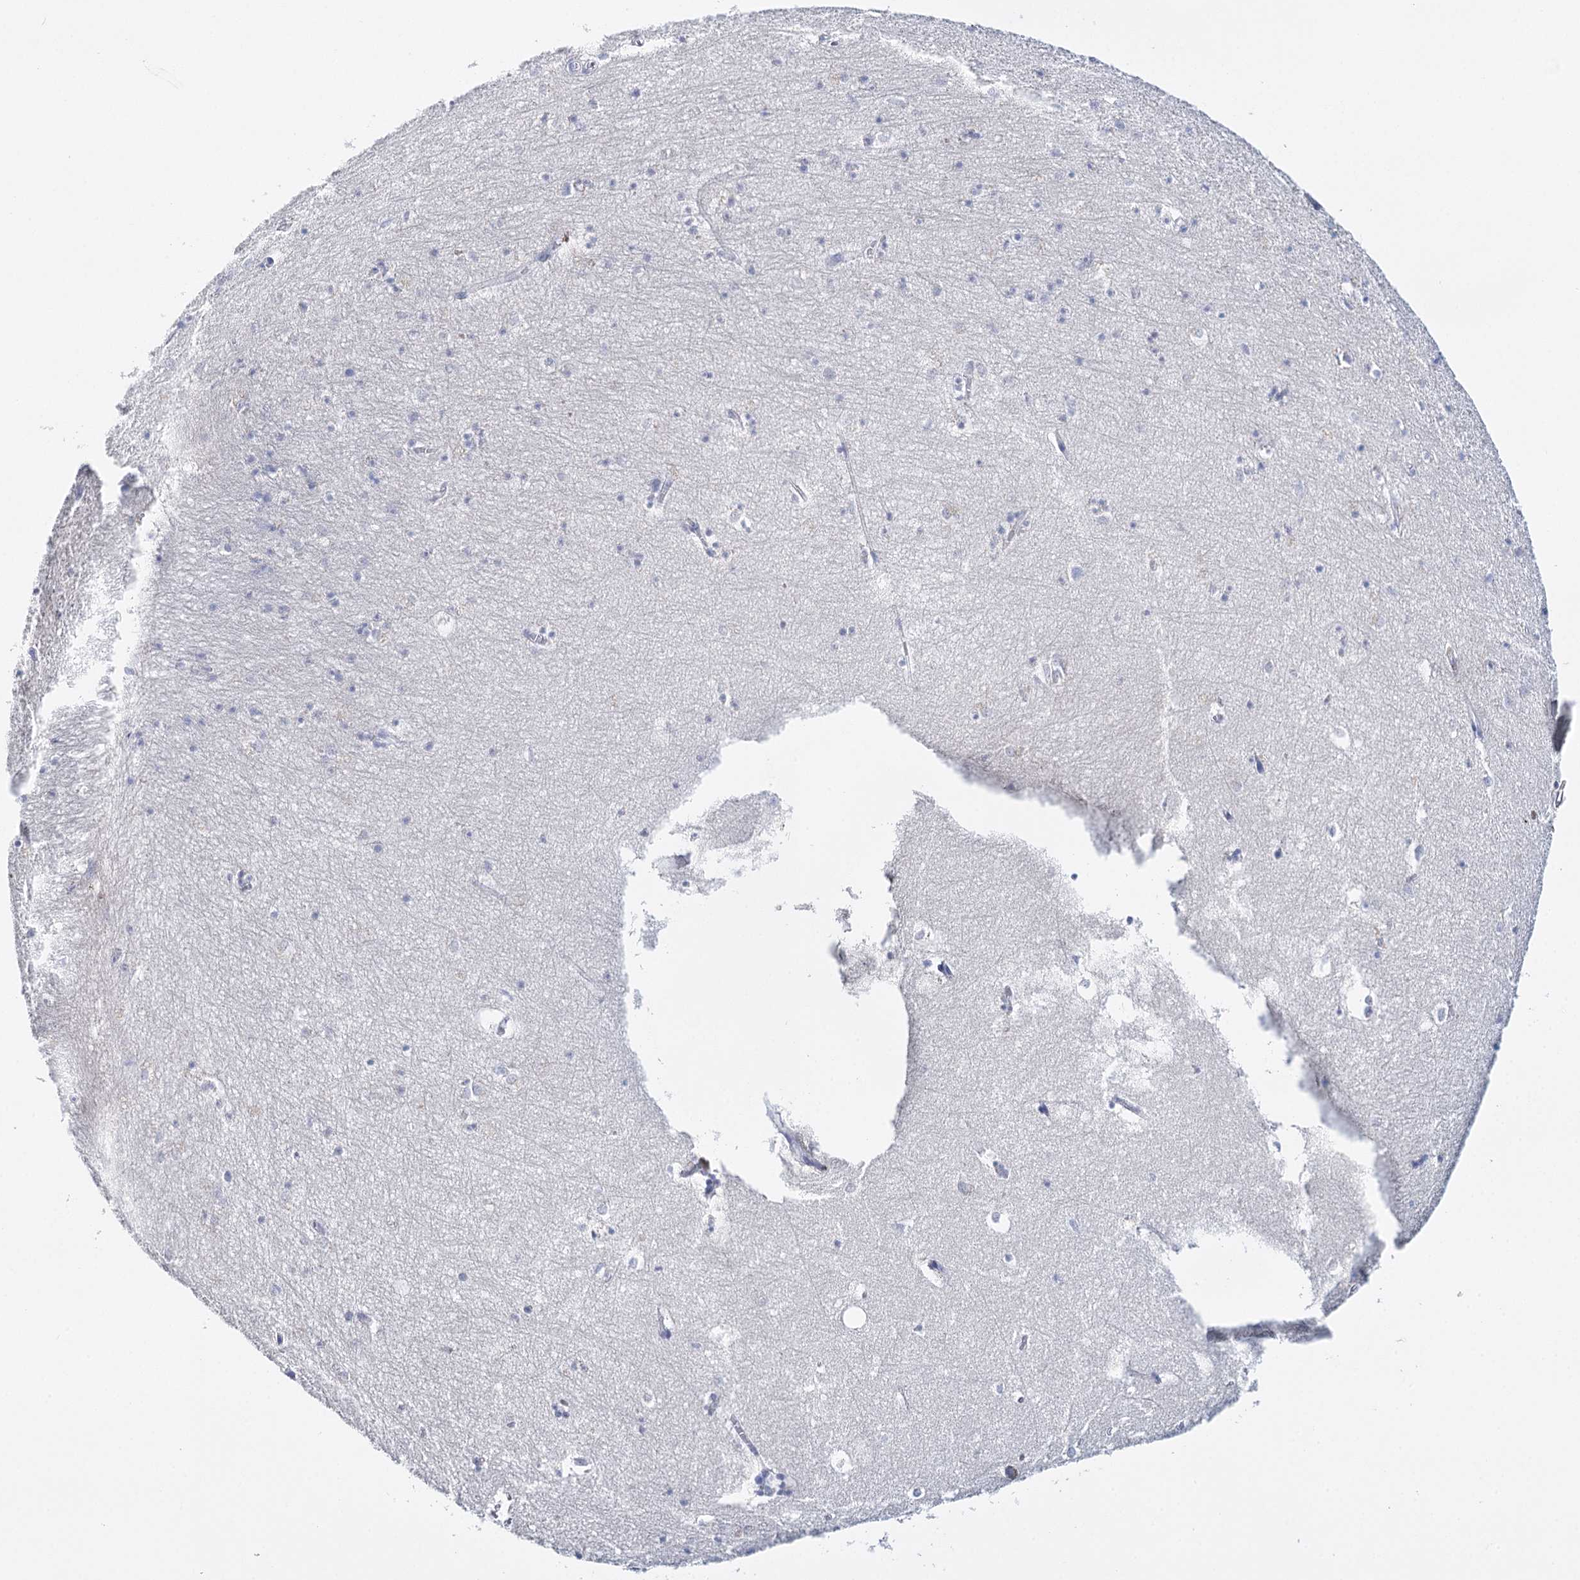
{"staining": {"intensity": "negative", "quantity": "none", "location": "none"}, "tissue": "hippocampus", "cell_type": "Glial cells", "image_type": "normal", "snomed": [{"axis": "morphology", "description": "Normal tissue, NOS"}, {"axis": "topography", "description": "Hippocampus"}], "caption": "A histopathology image of hippocampus stained for a protein shows no brown staining in glial cells. (Stains: DAB IHC with hematoxylin counter stain, Microscopy: brightfield microscopy at high magnification).", "gene": "CEACAM8", "patient": {"sex": "female", "age": 64}}